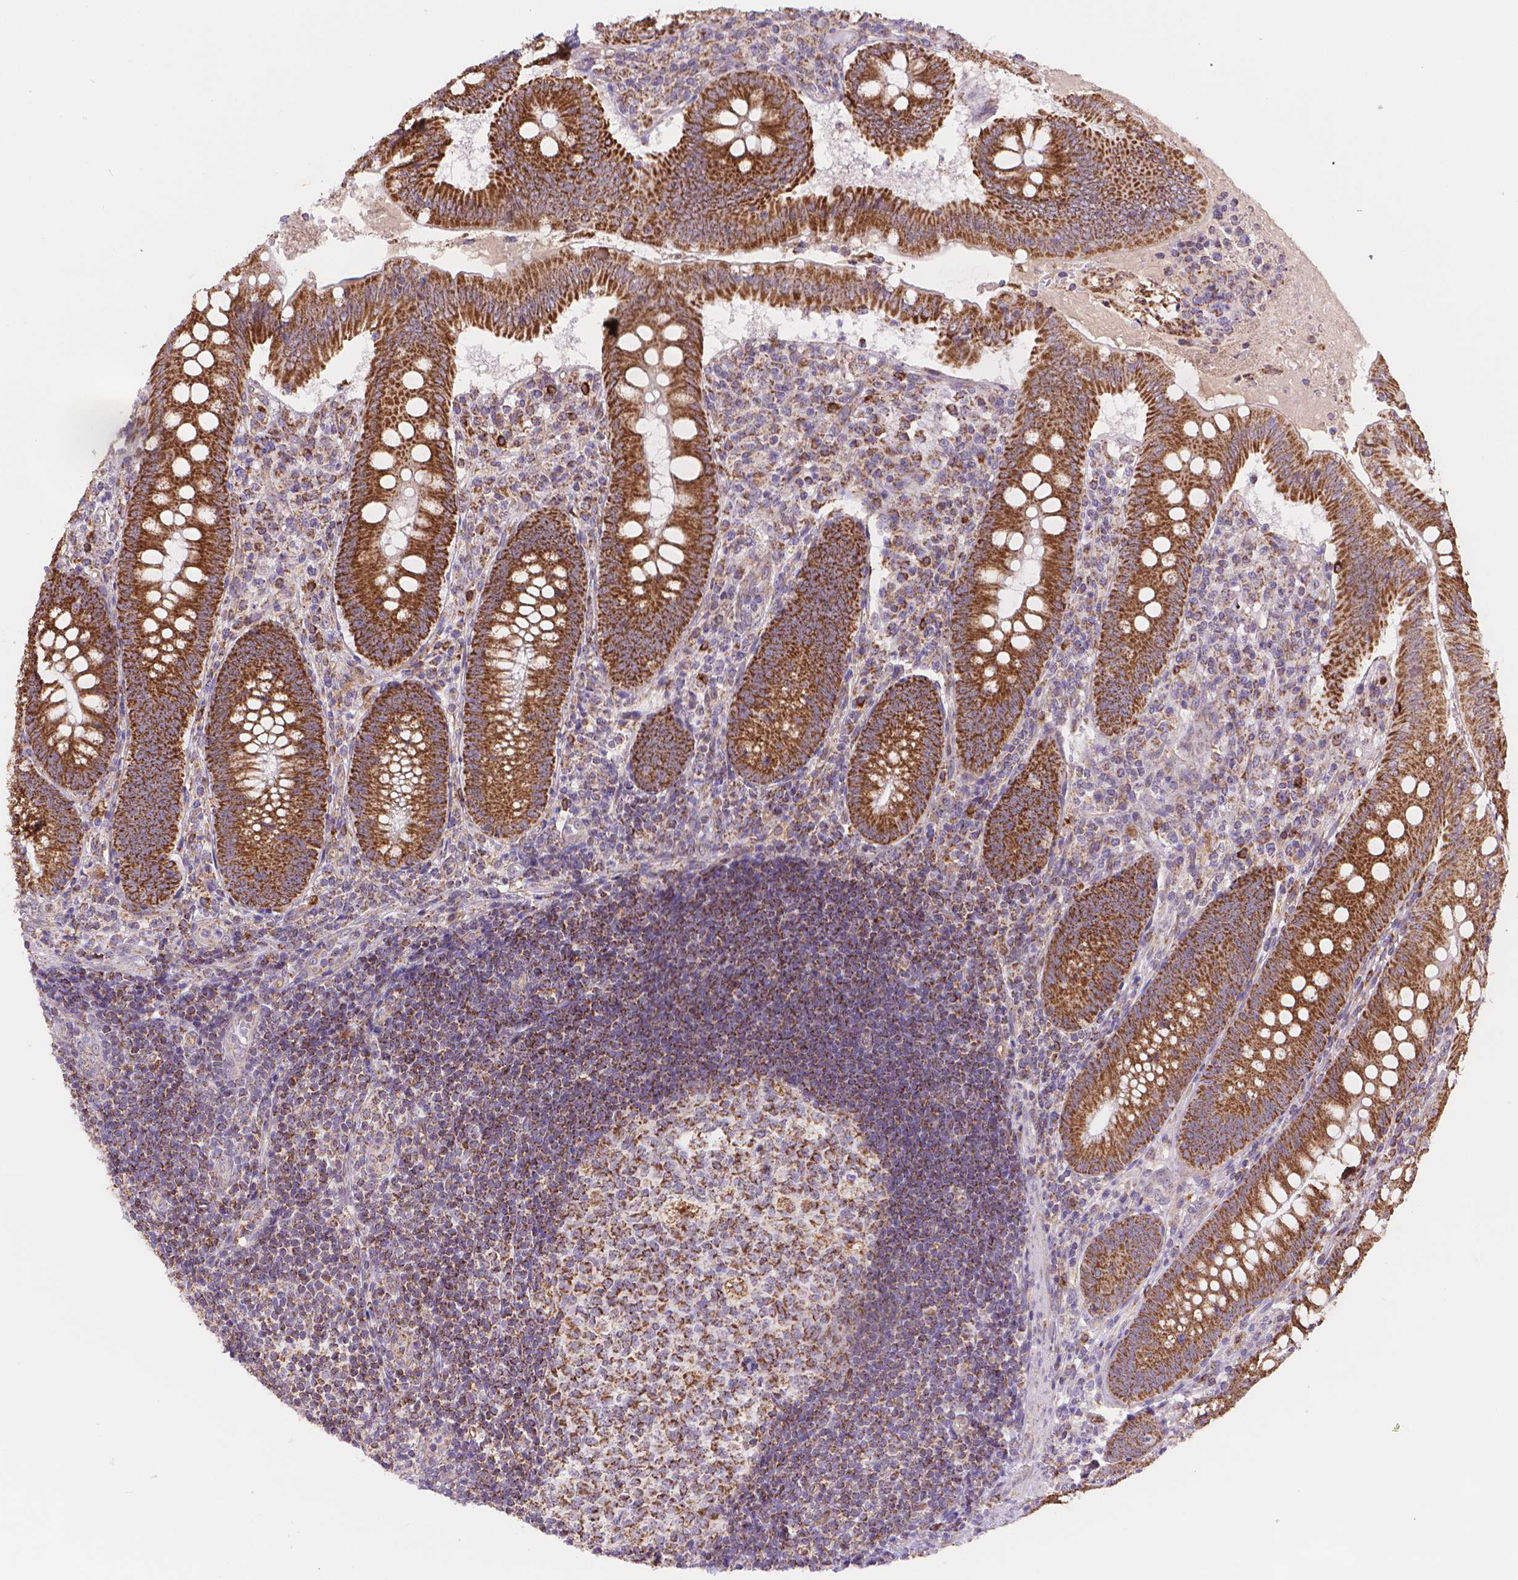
{"staining": {"intensity": "strong", "quantity": ">75%", "location": "cytoplasmic/membranous"}, "tissue": "appendix", "cell_type": "Glandular cells", "image_type": "normal", "snomed": [{"axis": "morphology", "description": "Normal tissue, NOS"}, {"axis": "morphology", "description": "Inflammation, NOS"}, {"axis": "topography", "description": "Appendix"}], "caption": "This micrograph reveals immunohistochemistry (IHC) staining of unremarkable appendix, with high strong cytoplasmic/membranous positivity in about >75% of glandular cells.", "gene": "CYYR1", "patient": {"sex": "male", "age": 16}}